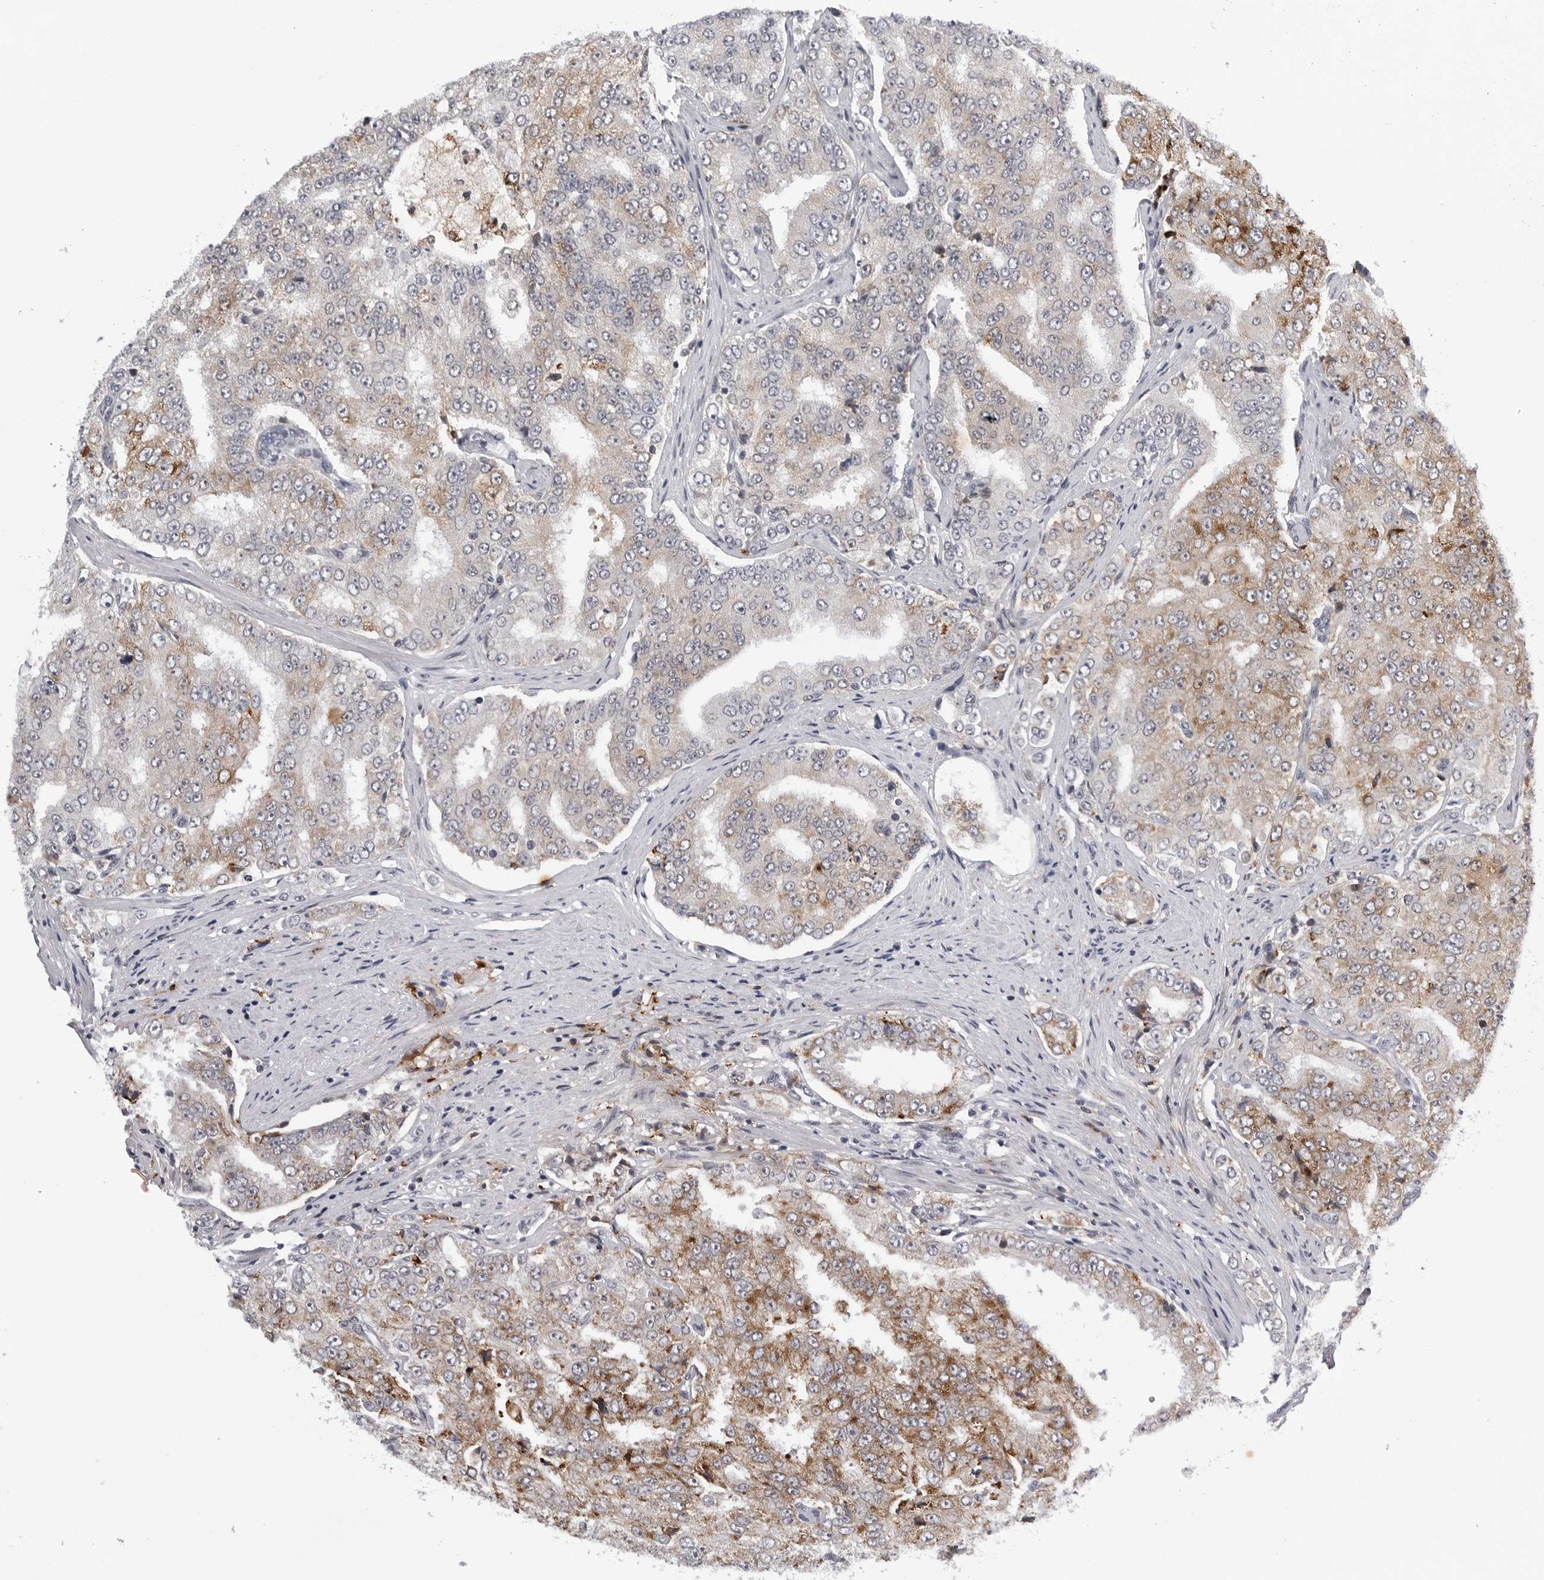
{"staining": {"intensity": "moderate", "quantity": "25%-75%", "location": "cytoplasmic/membranous"}, "tissue": "prostate cancer", "cell_type": "Tumor cells", "image_type": "cancer", "snomed": [{"axis": "morphology", "description": "Adenocarcinoma, High grade"}, {"axis": "topography", "description": "Prostate"}], "caption": "Protein expression analysis of human prostate high-grade adenocarcinoma reveals moderate cytoplasmic/membranous expression in about 25%-75% of tumor cells.", "gene": "CDK20", "patient": {"sex": "male", "age": 58}}